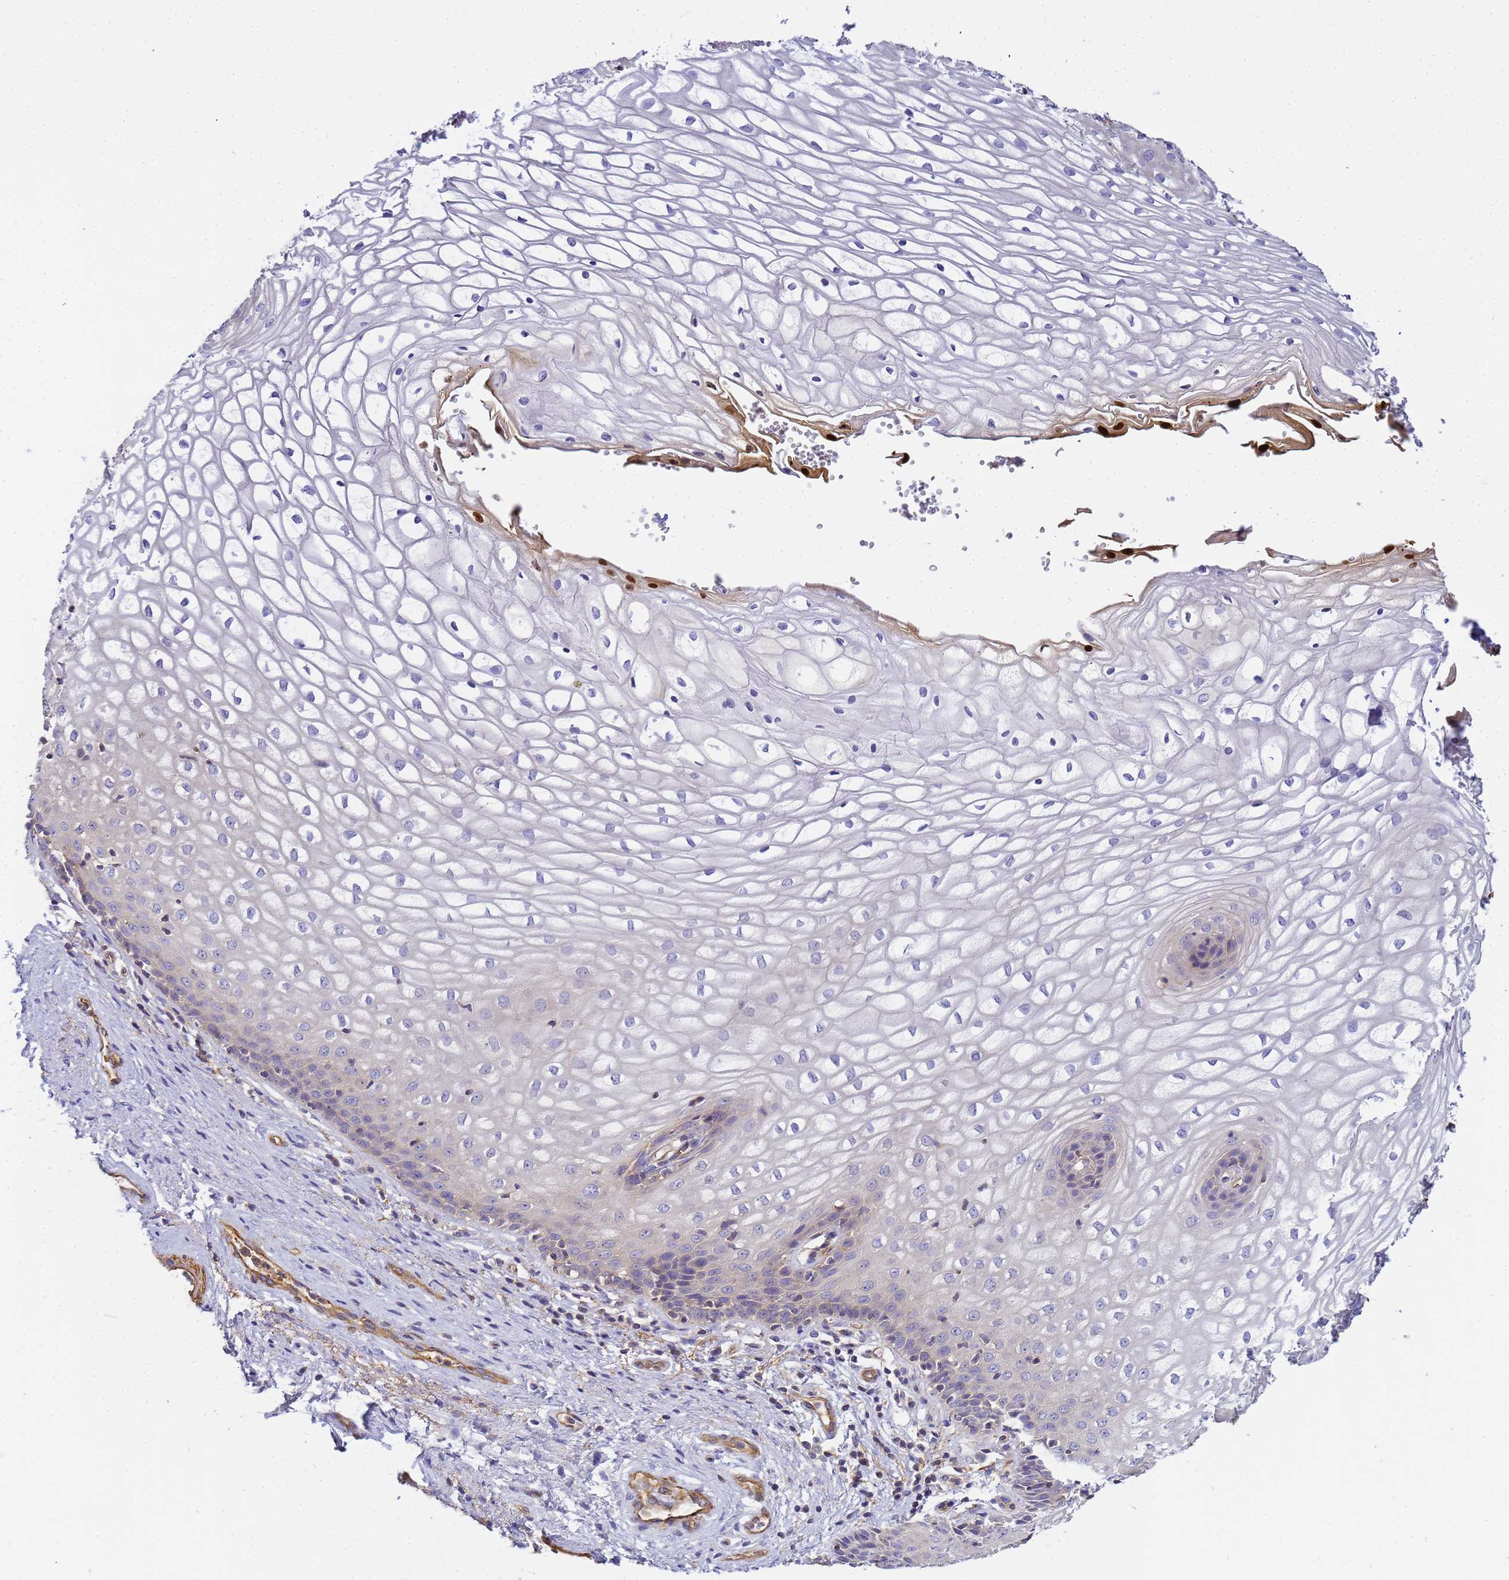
{"staining": {"intensity": "negative", "quantity": "none", "location": "none"}, "tissue": "vagina", "cell_type": "Squamous epithelial cells", "image_type": "normal", "snomed": [{"axis": "morphology", "description": "Normal tissue, NOS"}, {"axis": "topography", "description": "Vagina"}], "caption": "High power microscopy histopathology image of an immunohistochemistry (IHC) histopathology image of unremarkable vagina, revealing no significant expression in squamous epithelial cells. (Brightfield microscopy of DAB IHC at high magnification).", "gene": "MYL10", "patient": {"sex": "female", "age": 34}}